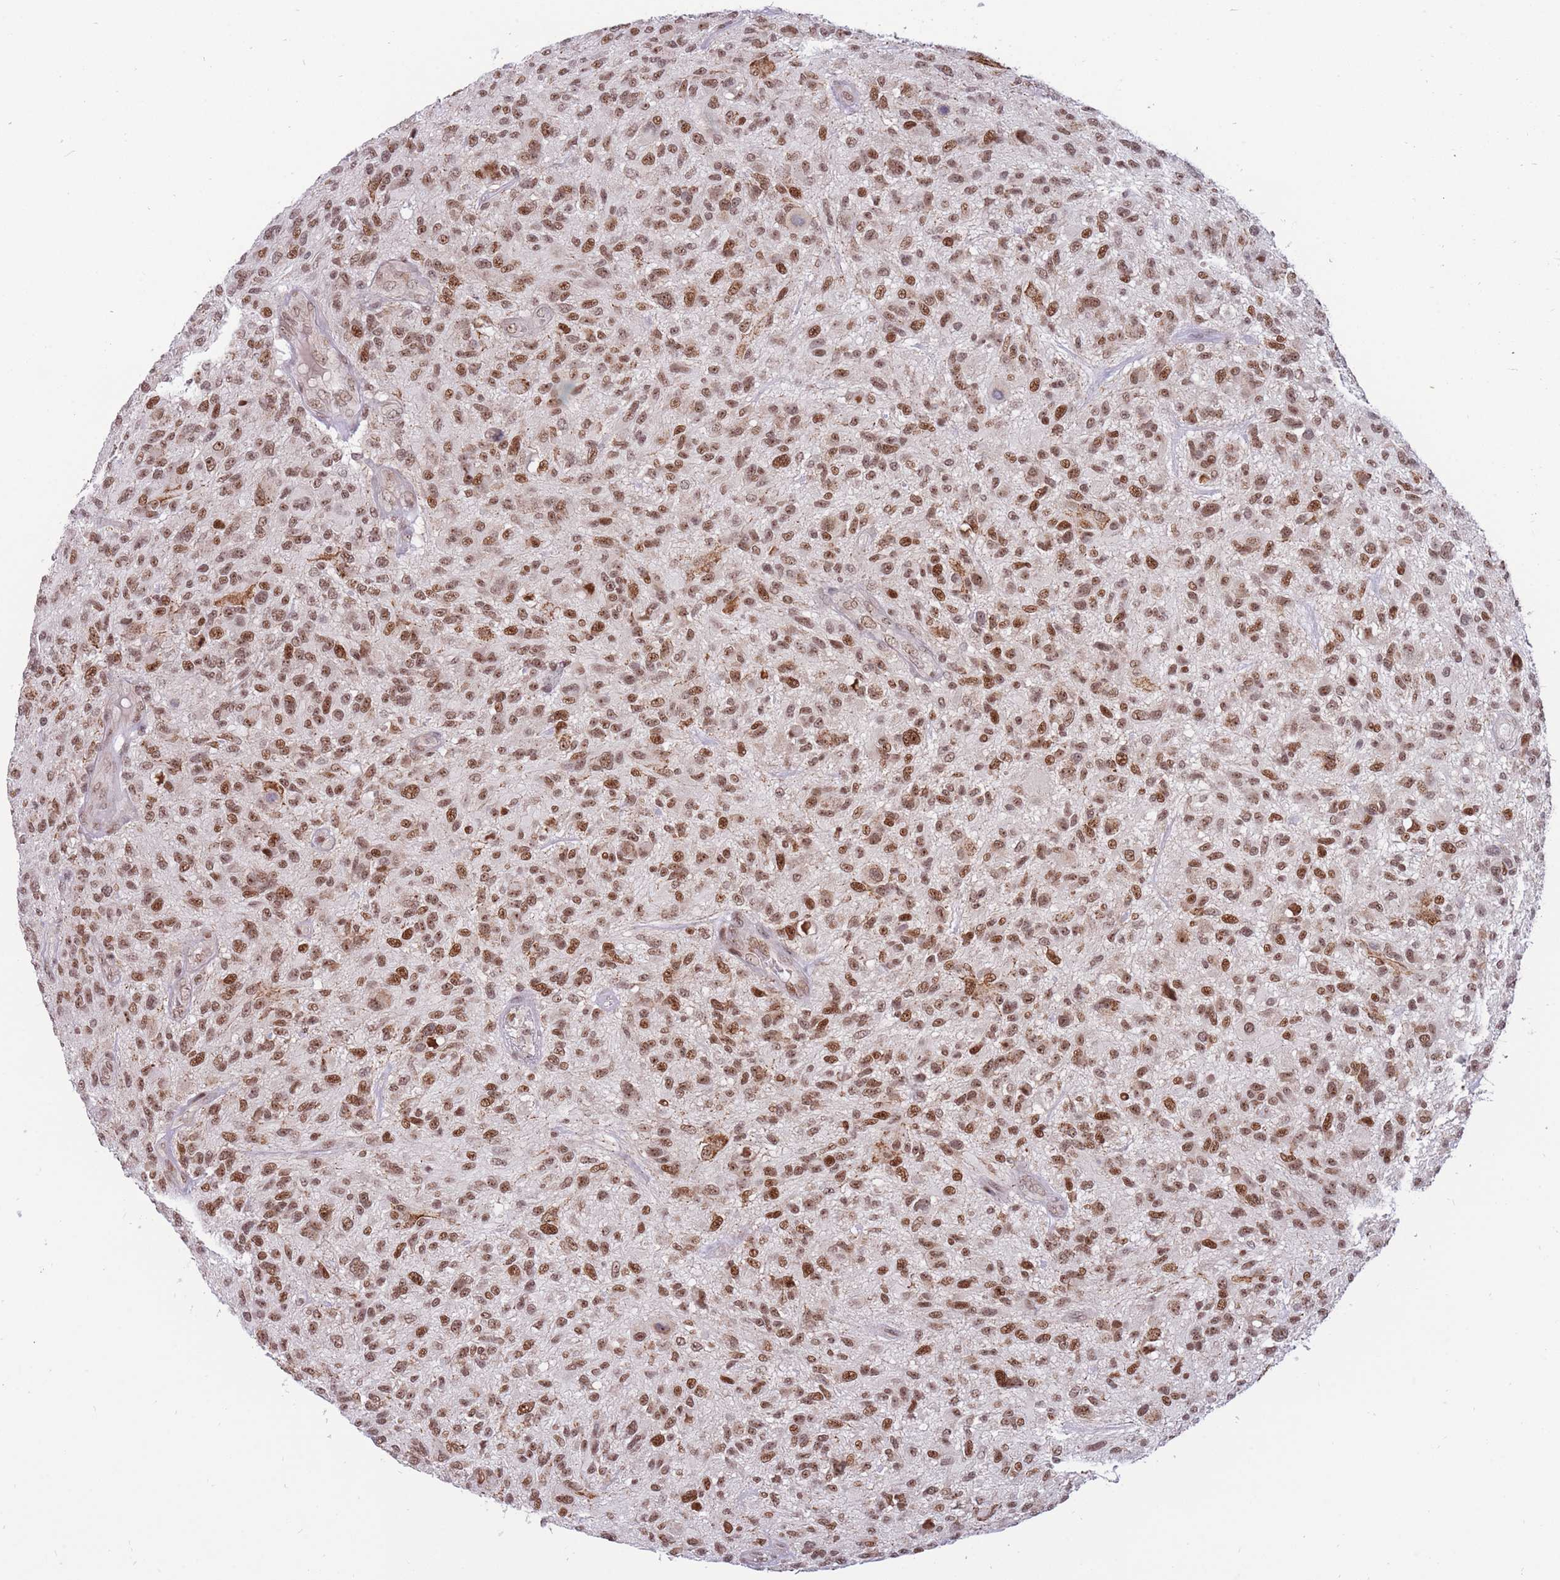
{"staining": {"intensity": "moderate", "quantity": ">75%", "location": "nuclear"}, "tissue": "glioma", "cell_type": "Tumor cells", "image_type": "cancer", "snomed": [{"axis": "morphology", "description": "Glioma, malignant, High grade"}, {"axis": "topography", "description": "Brain"}], "caption": "The immunohistochemical stain shows moderate nuclear staining in tumor cells of high-grade glioma (malignant) tissue.", "gene": "TARBP2", "patient": {"sex": "male", "age": 47}}